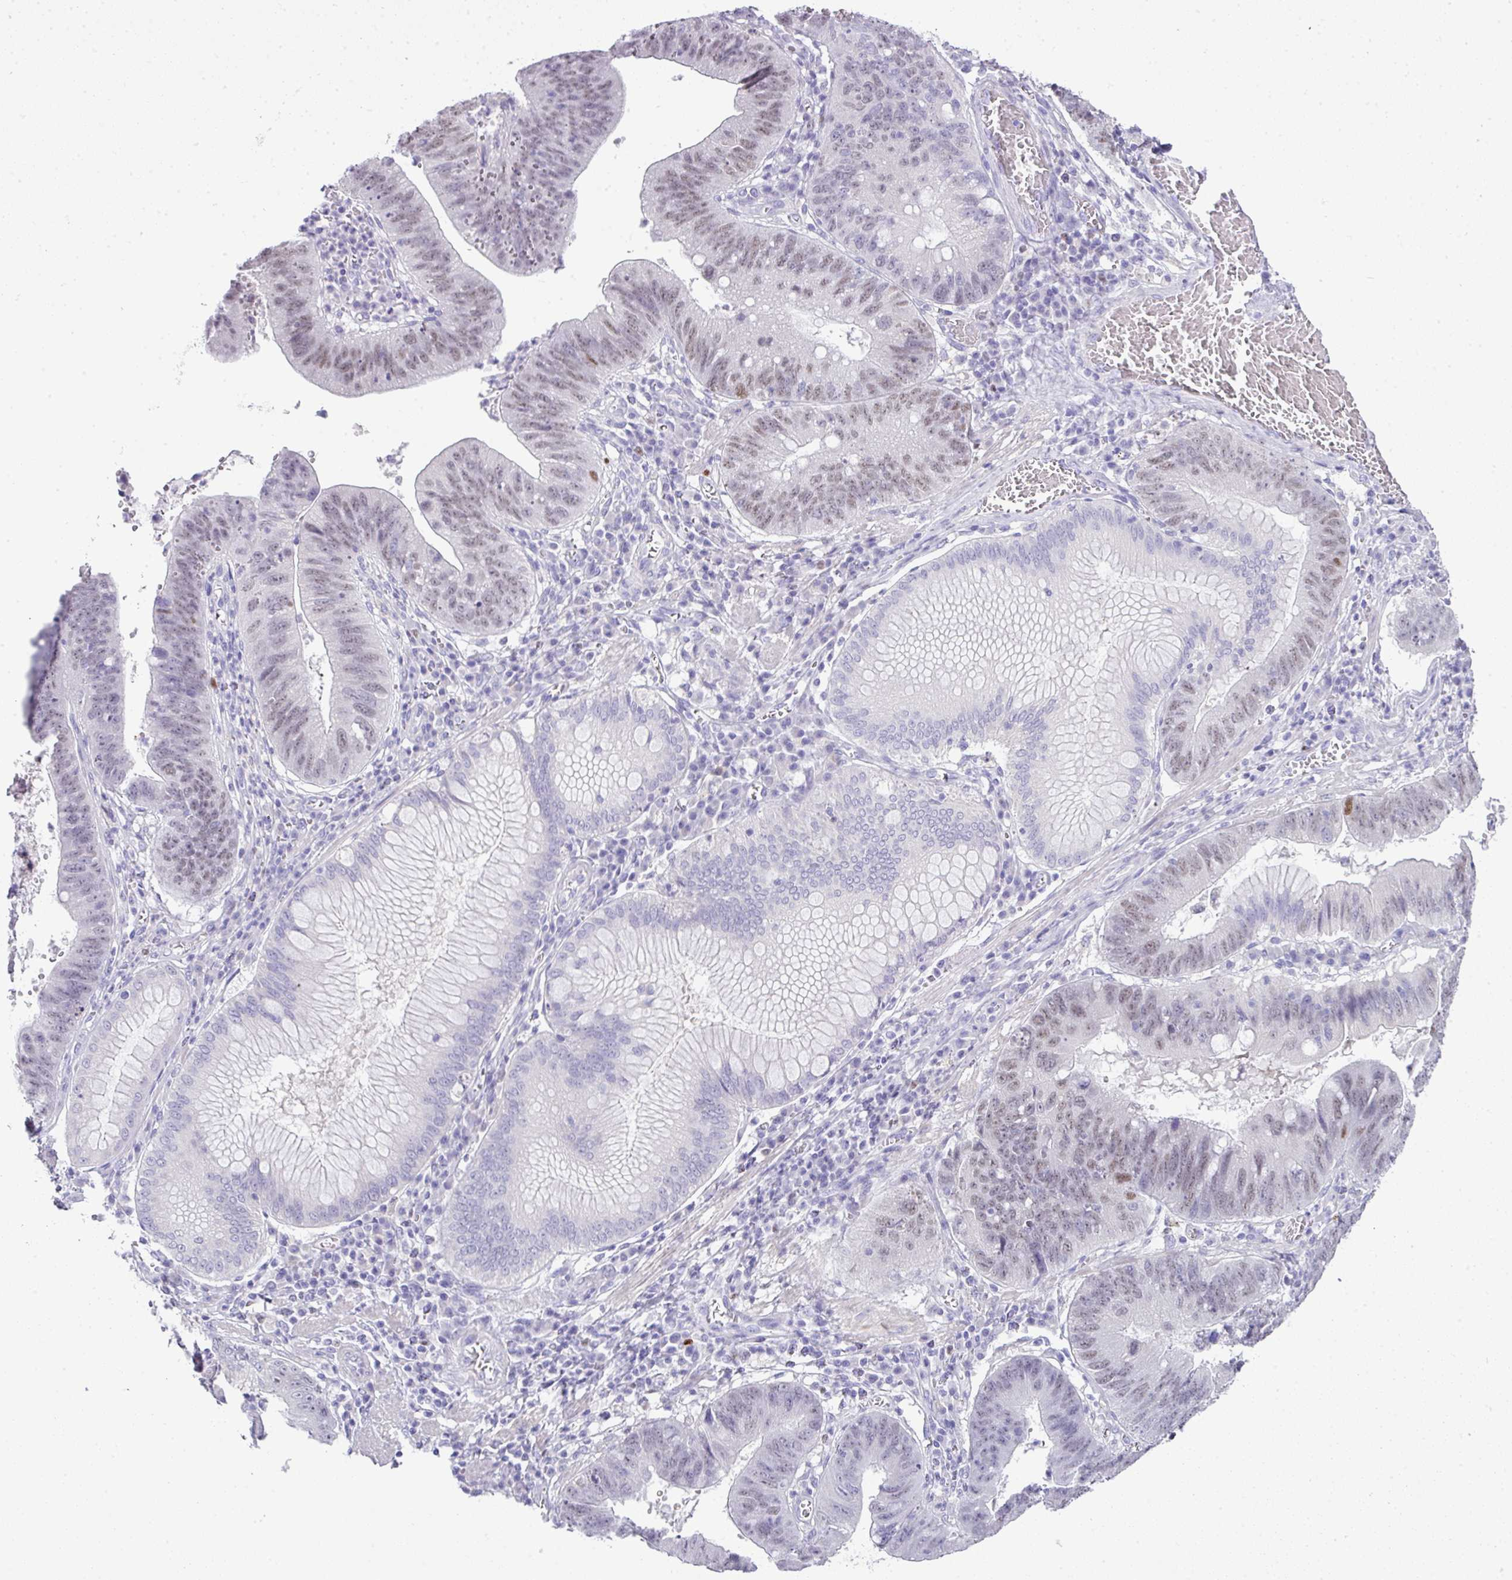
{"staining": {"intensity": "weak", "quantity": "25%-75%", "location": "nuclear"}, "tissue": "stomach cancer", "cell_type": "Tumor cells", "image_type": "cancer", "snomed": [{"axis": "morphology", "description": "Adenocarcinoma, NOS"}, {"axis": "topography", "description": "Stomach"}], "caption": "The micrograph displays staining of stomach adenocarcinoma, revealing weak nuclear protein expression (brown color) within tumor cells.", "gene": "BCL11A", "patient": {"sex": "male", "age": 59}}